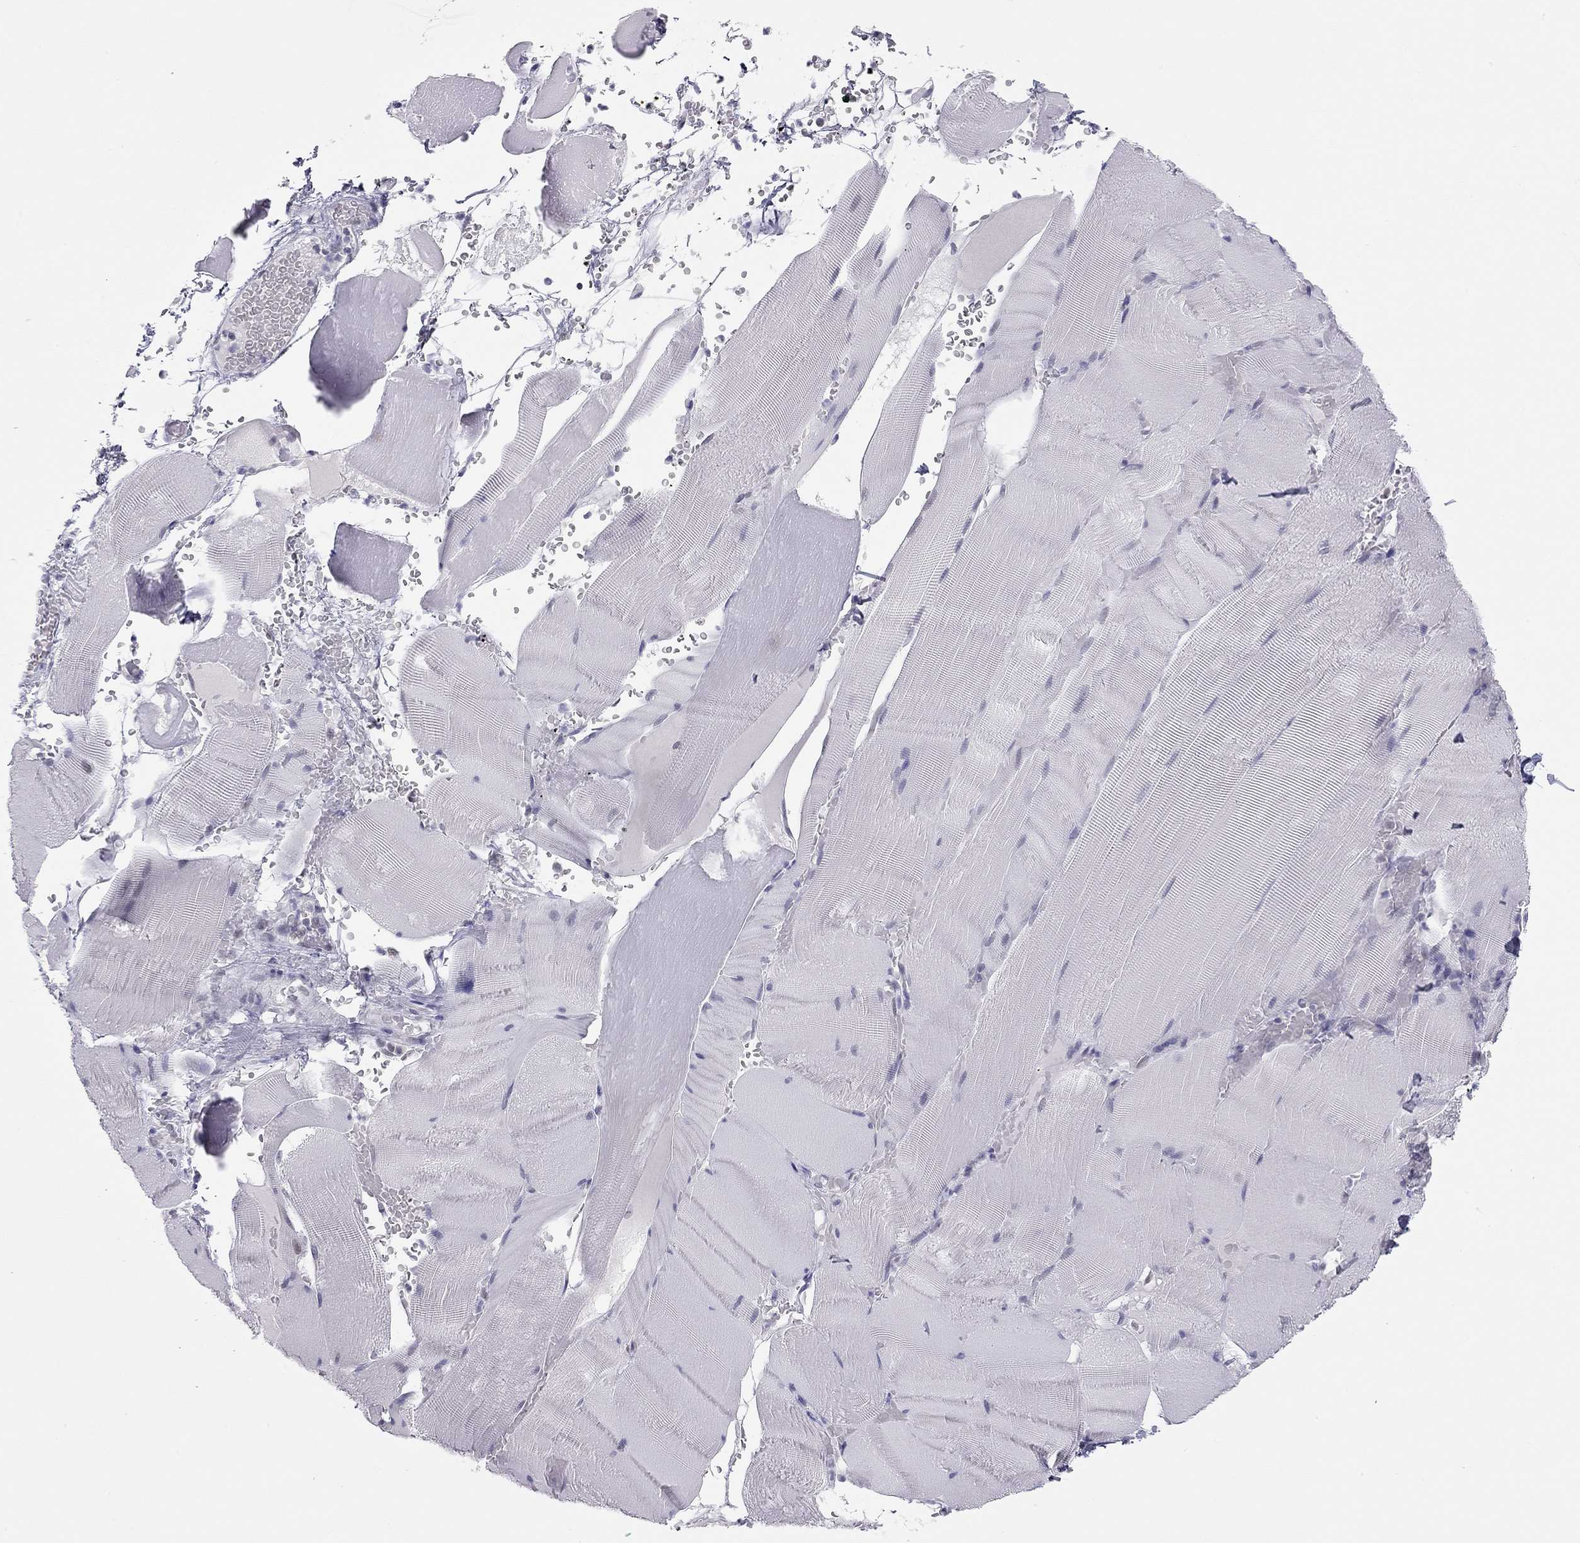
{"staining": {"intensity": "negative", "quantity": "none", "location": "none"}, "tissue": "skeletal muscle", "cell_type": "Myocytes", "image_type": "normal", "snomed": [{"axis": "morphology", "description": "Normal tissue, NOS"}, {"axis": "topography", "description": "Skeletal muscle"}], "caption": "IHC photomicrograph of unremarkable skeletal muscle: skeletal muscle stained with DAB (3,3'-diaminobenzidine) demonstrates no significant protein positivity in myocytes. Nuclei are stained in blue.", "gene": "DOT1L", "patient": {"sex": "male", "age": 56}}